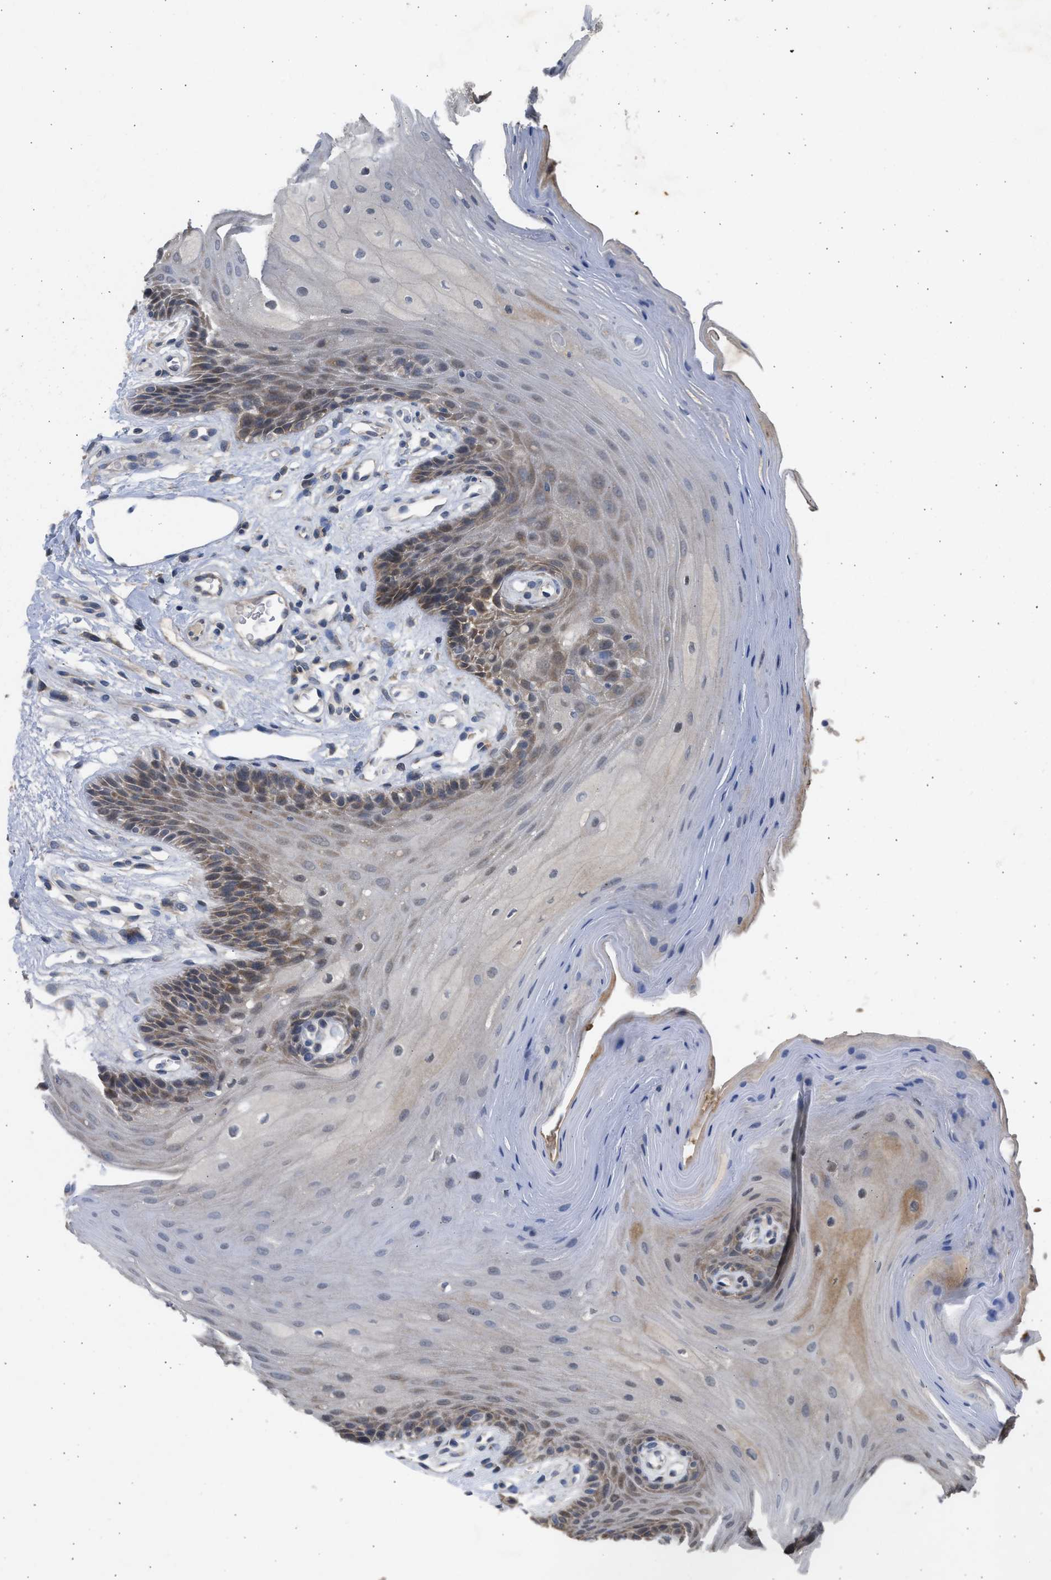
{"staining": {"intensity": "moderate", "quantity": "25%-75%", "location": "cytoplasmic/membranous"}, "tissue": "oral mucosa", "cell_type": "Squamous epithelial cells", "image_type": "normal", "snomed": [{"axis": "morphology", "description": "Normal tissue, NOS"}, {"axis": "morphology", "description": "Squamous cell carcinoma, NOS"}, {"axis": "topography", "description": "Oral tissue"}, {"axis": "topography", "description": "Head-Neck"}], "caption": "Approximately 25%-75% of squamous epithelial cells in normal human oral mucosa reveal moderate cytoplasmic/membranous protein positivity as visualized by brown immunohistochemical staining.", "gene": "MAPK7", "patient": {"sex": "male", "age": 71}}